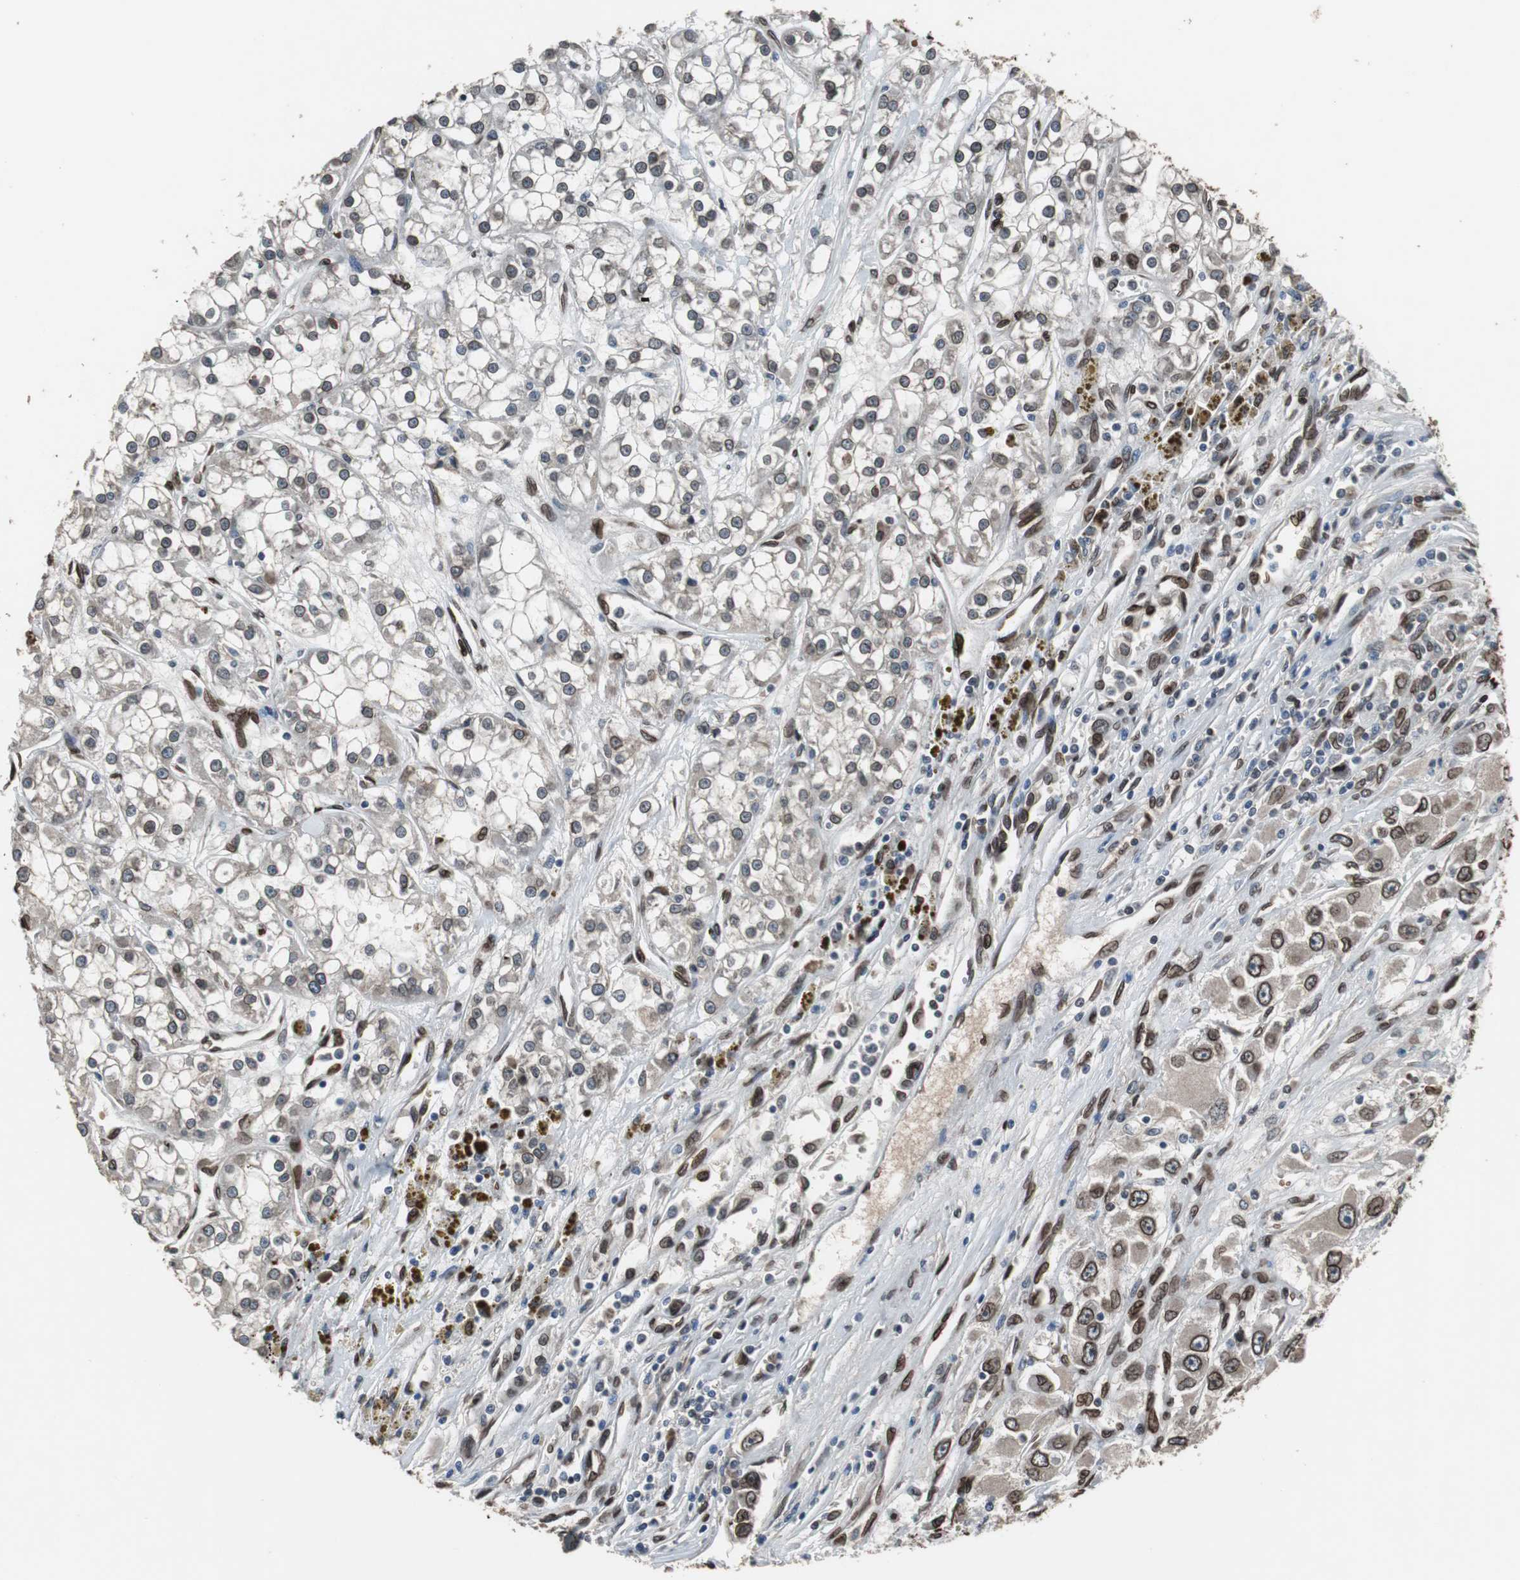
{"staining": {"intensity": "strong", "quantity": ">75%", "location": "cytoplasmic/membranous,nuclear"}, "tissue": "renal cancer", "cell_type": "Tumor cells", "image_type": "cancer", "snomed": [{"axis": "morphology", "description": "Adenocarcinoma, NOS"}, {"axis": "topography", "description": "Kidney"}], "caption": "Immunohistochemical staining of renal cancer displays high levels of strong cytoplasmic/membranous and nuclear positivity in about >75% of tumor cells.", "gene": "LMNA", "patient": {"sex": "female", "age": 52}}